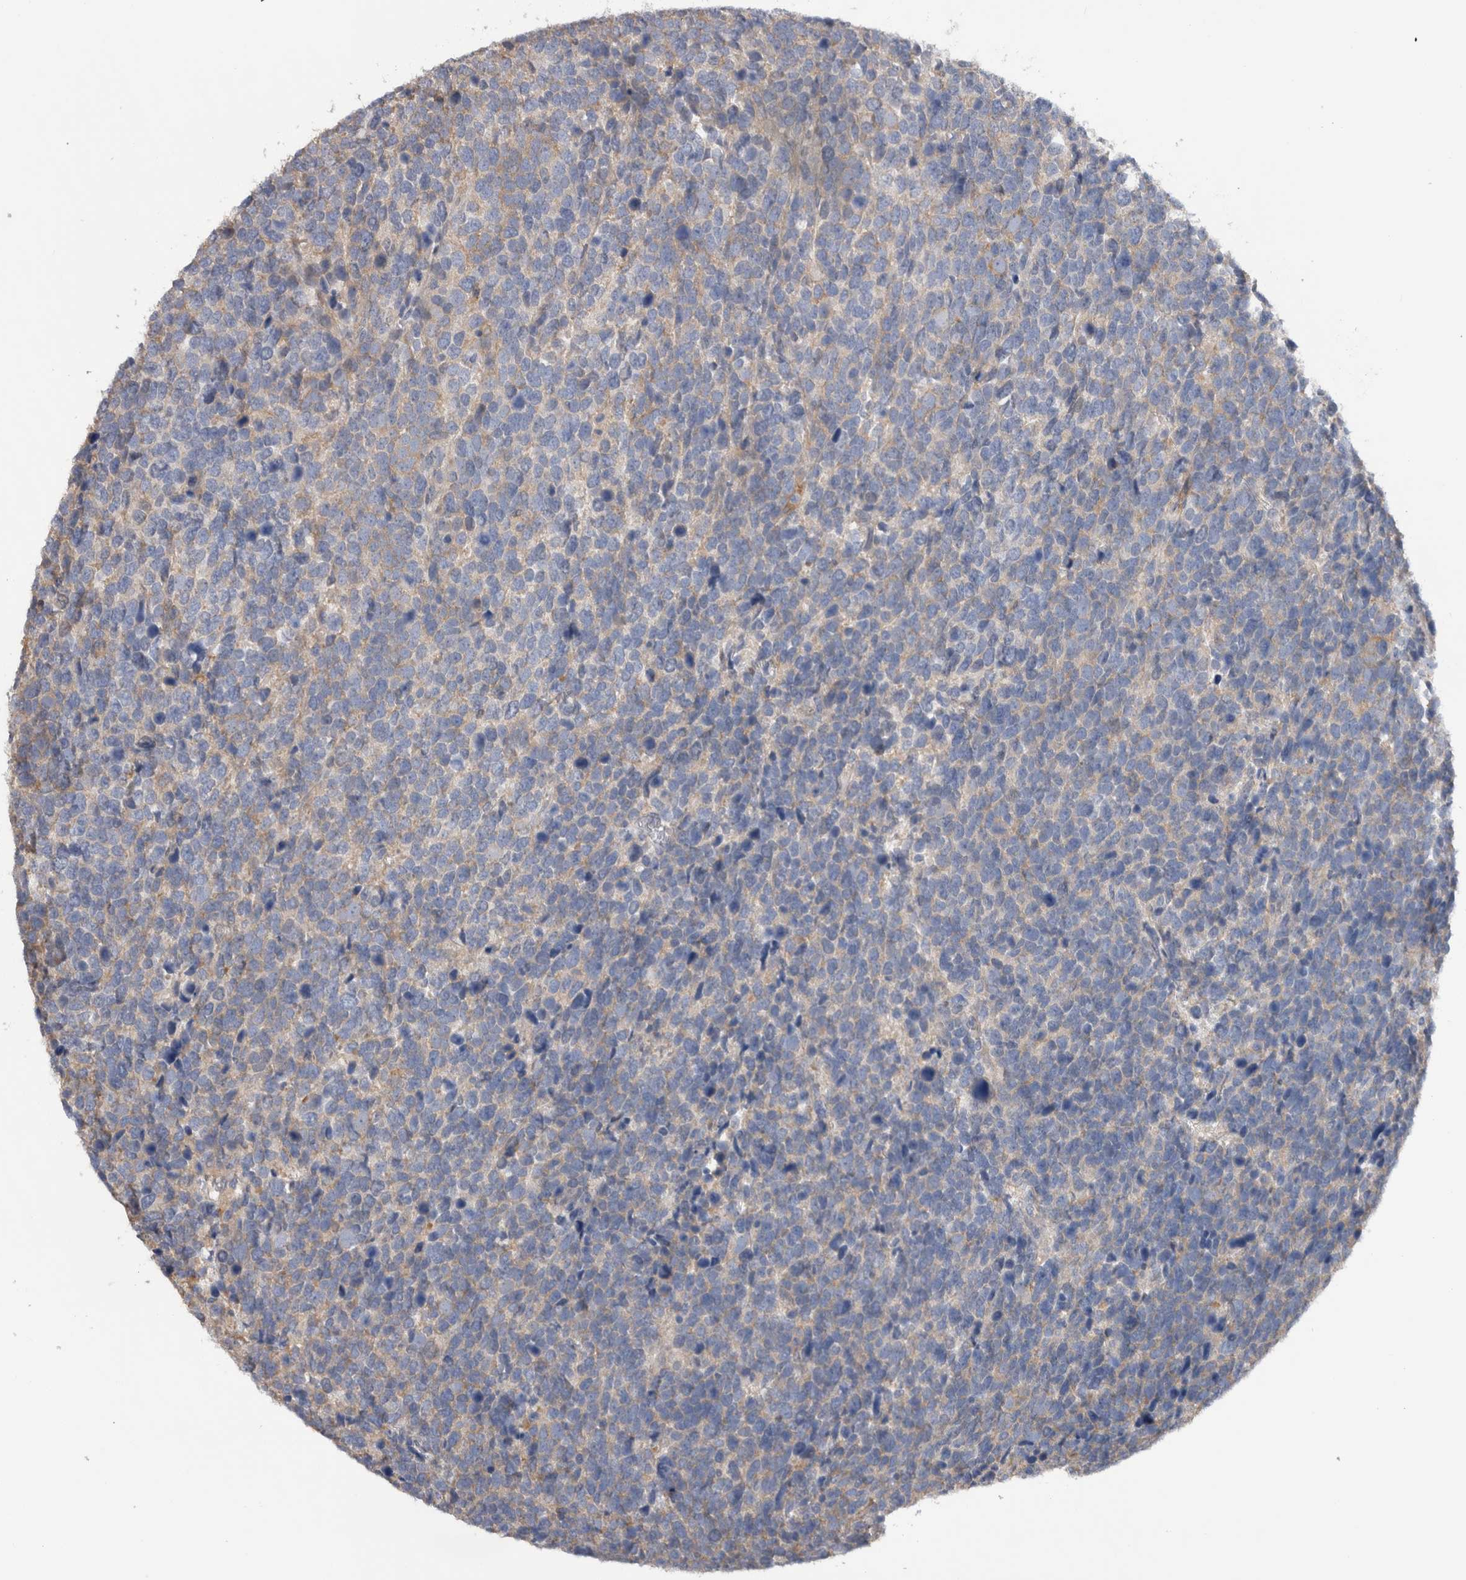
{"staining": {"intensity": "weak", "quantity": "25%-75%", "location": "cytoplasmic/membranous"}, "tissue": "urothelial cancer", "cell_type": "Tumor cells", "image_type": "cancer", "snomed": [{"axis": "morphology", "description": "Urothelial carcinoma, High grade"}, {"axis": "topography", "description": "Urinary bladder"}], "caption": "Immunohistochemistry (IHC) of urothelial cancer reveals low levels of weak cytoplasmic/membranous positivity in approximately 25%-75% of tumor cells.", "gene": "SCRN1", "patient": {"sex": "female", "age": 82}}